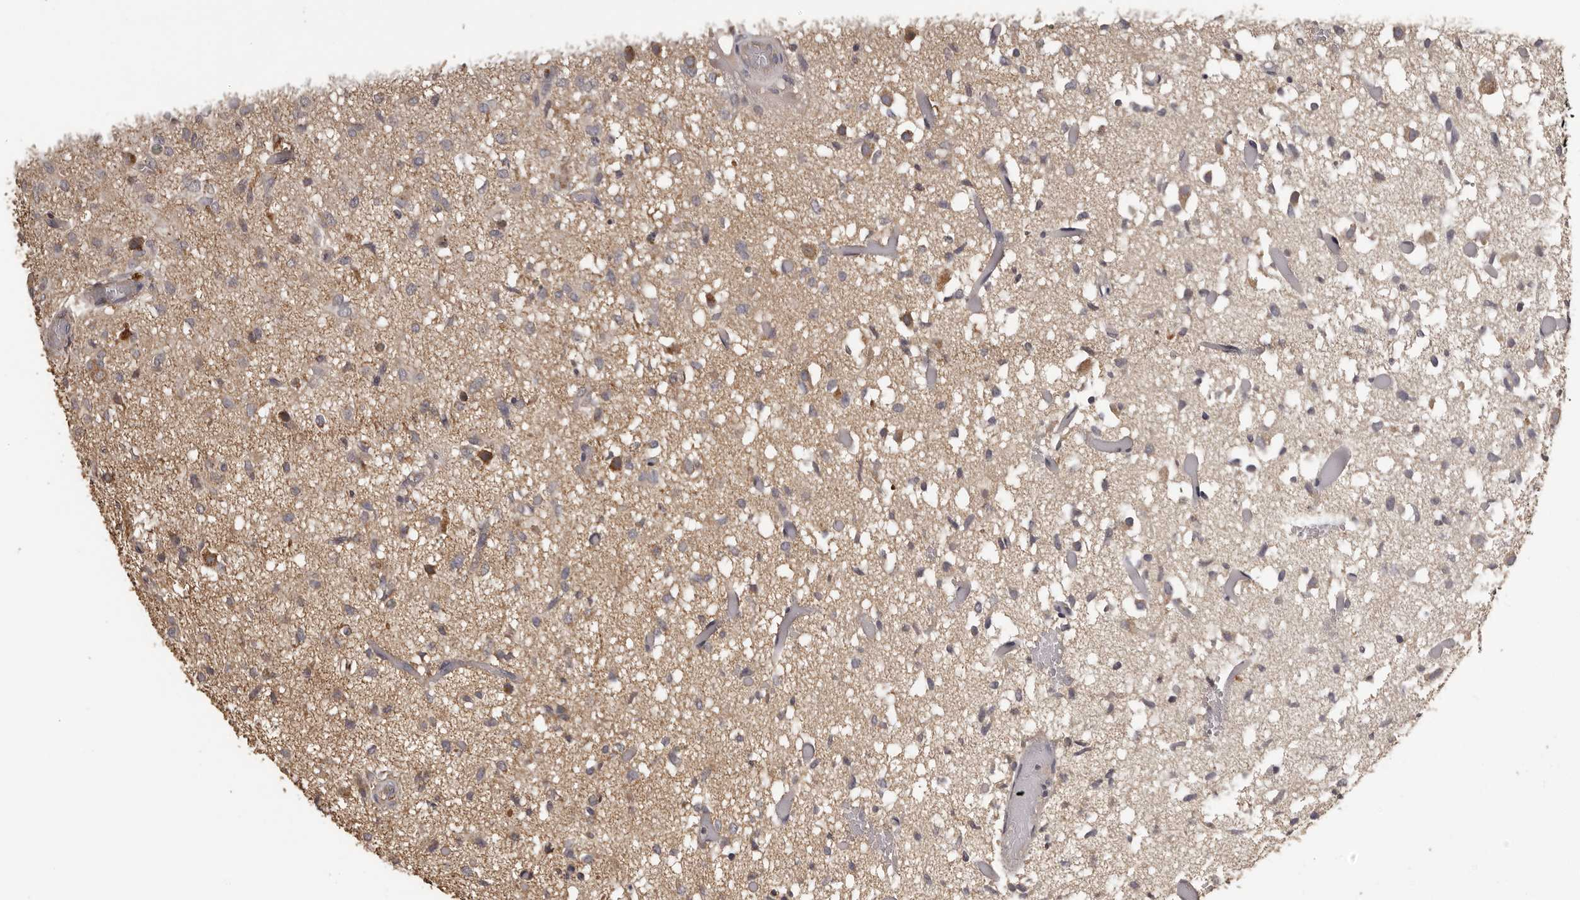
{"staining": {"intensity": "negative", "quantity": "none", "location": "none"}, "tissue": "glioma", "cell_type": "Tumor cells", "image_type": "cancer", "snomed": [{"axis": "morphology", "description": "Glioma, malignant, High grade"}, {"axis": "topography", "description": "Brain"}], "caption": "IHC photomicrograph of neoplastic tissue: glioma stained with DAB (3,3'-diaminobenzidine) reveals no significant protein expression in tumor cells.", "gene": "MGAT5", "patient": {"sex": "female", "age": 59}}